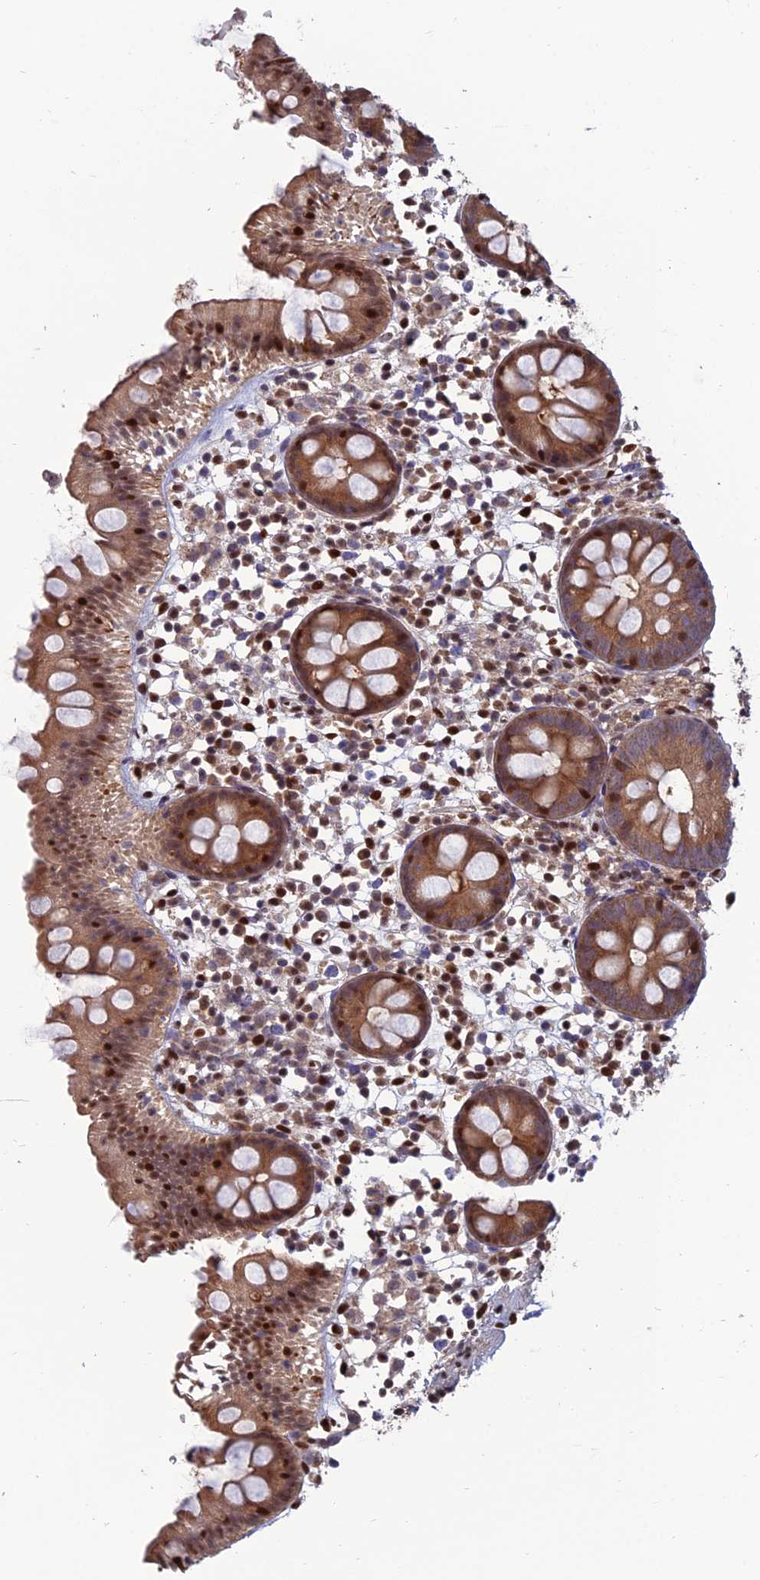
{"staining": {"intensity": "moderate", "quantity": ">75%", "location": "cytoplasmic/membranous,nuclear"}, "tissue": "appendix", "cell_type": "Glandular cells", "image_type": "normal", "snomed": [{"axis": "morphology", "description": "Normal tissue, NOS"}, {"axis": "topography", "description": "Appendix"}], "caption": "Immunohistochemistry (IHC) histopathology image of benign human appendix stained for a protein (brown), which exhibits medium levels of moderate cytoplasmic/membranous,nuclear expression in about >75% of glandular cells.", "gene": "DNPEP", "patient": {"sex": "female", "age": 20}}